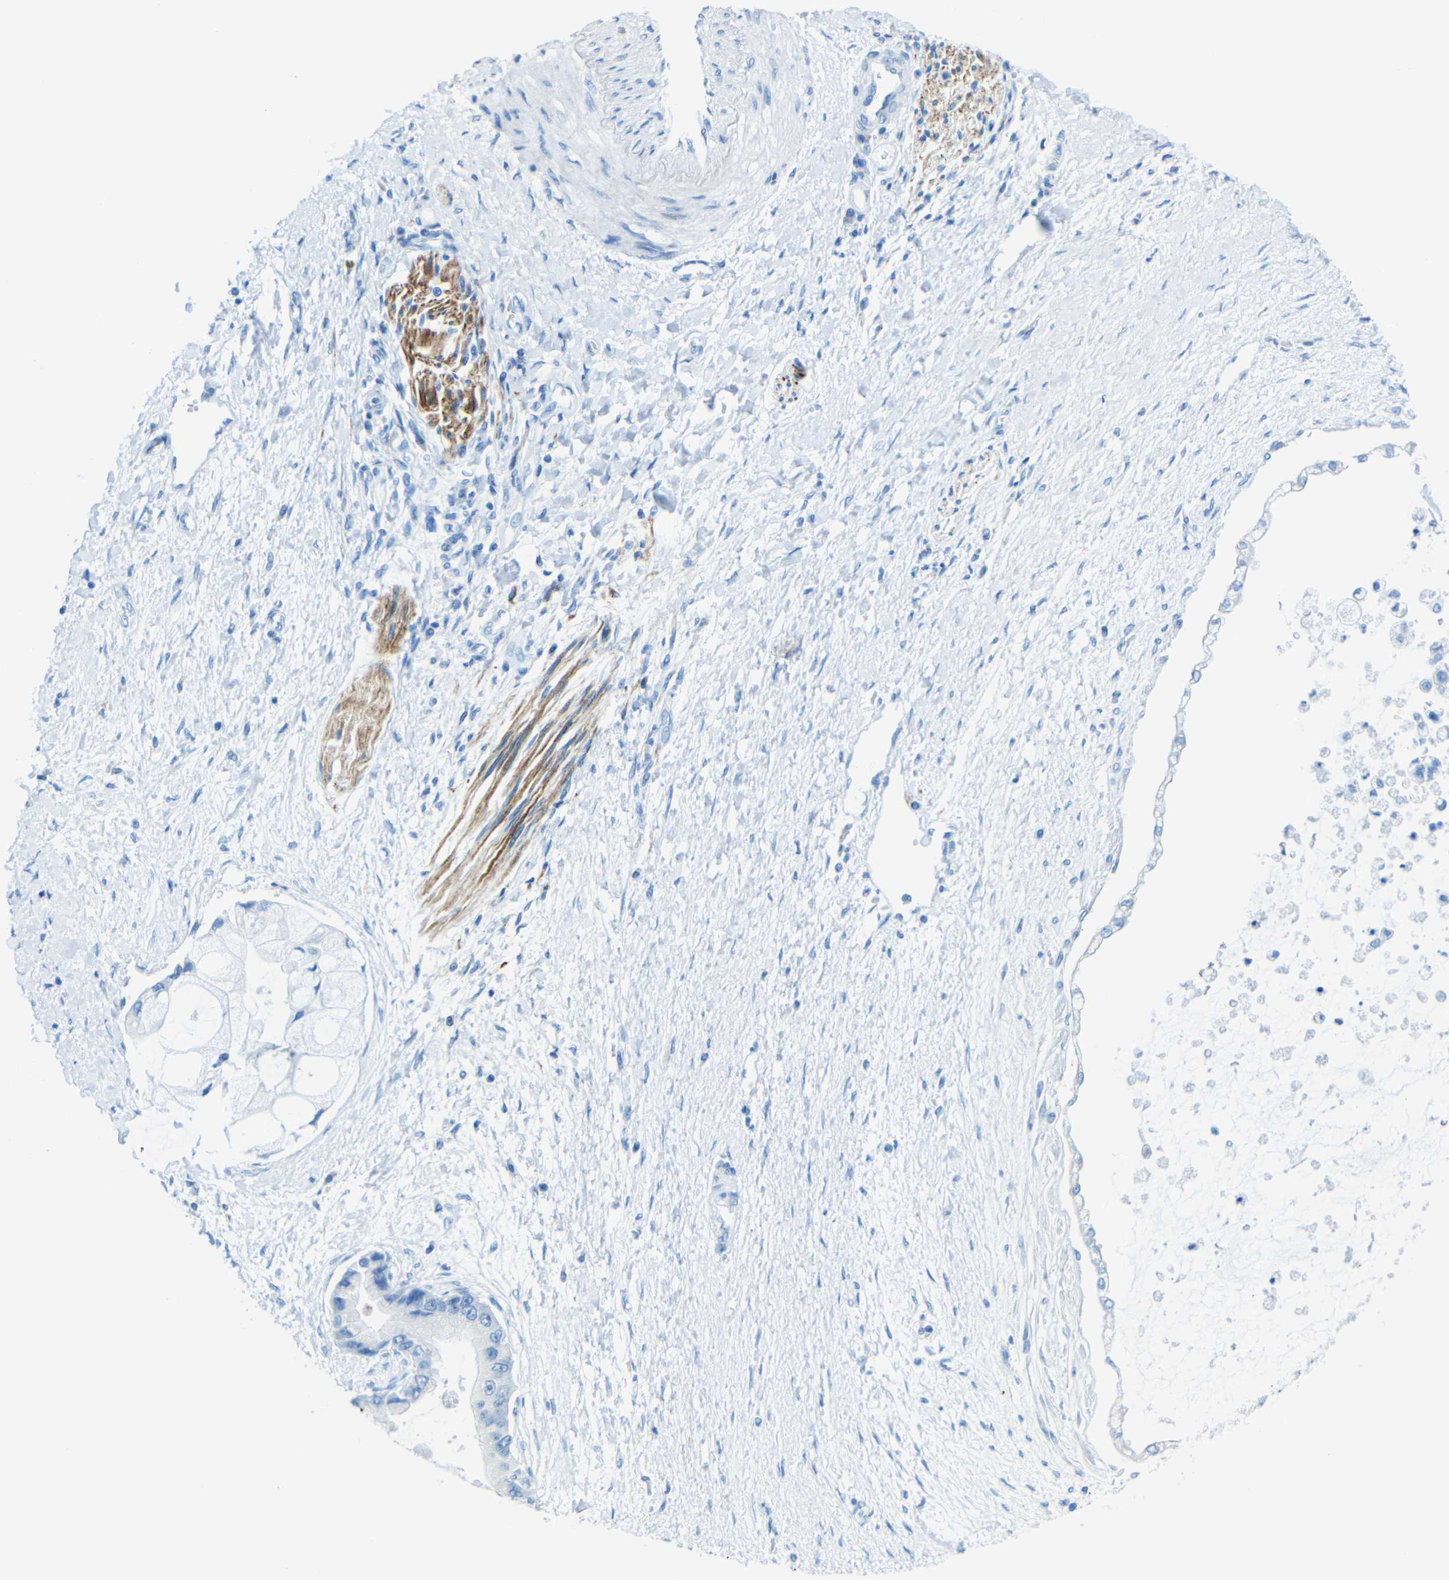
{"staining": {"intensity": "negative", "quantity": "none", "location": "none"}, "tissue": "liver cancer", "cell_type": "Tumor cells", "image_type": "cancer", "snomed": [{"axis": "morphology", "description": "Cholangiocarcinoma"}, {"axis": "topography", "description": "Liver"}], "caption": "Protein analysis of cholangiocarcinoma (liver) displays no significant expression in tumor cells.", "gene": "TUBB4B", "patient": {"sex": "male", "age": 50}}